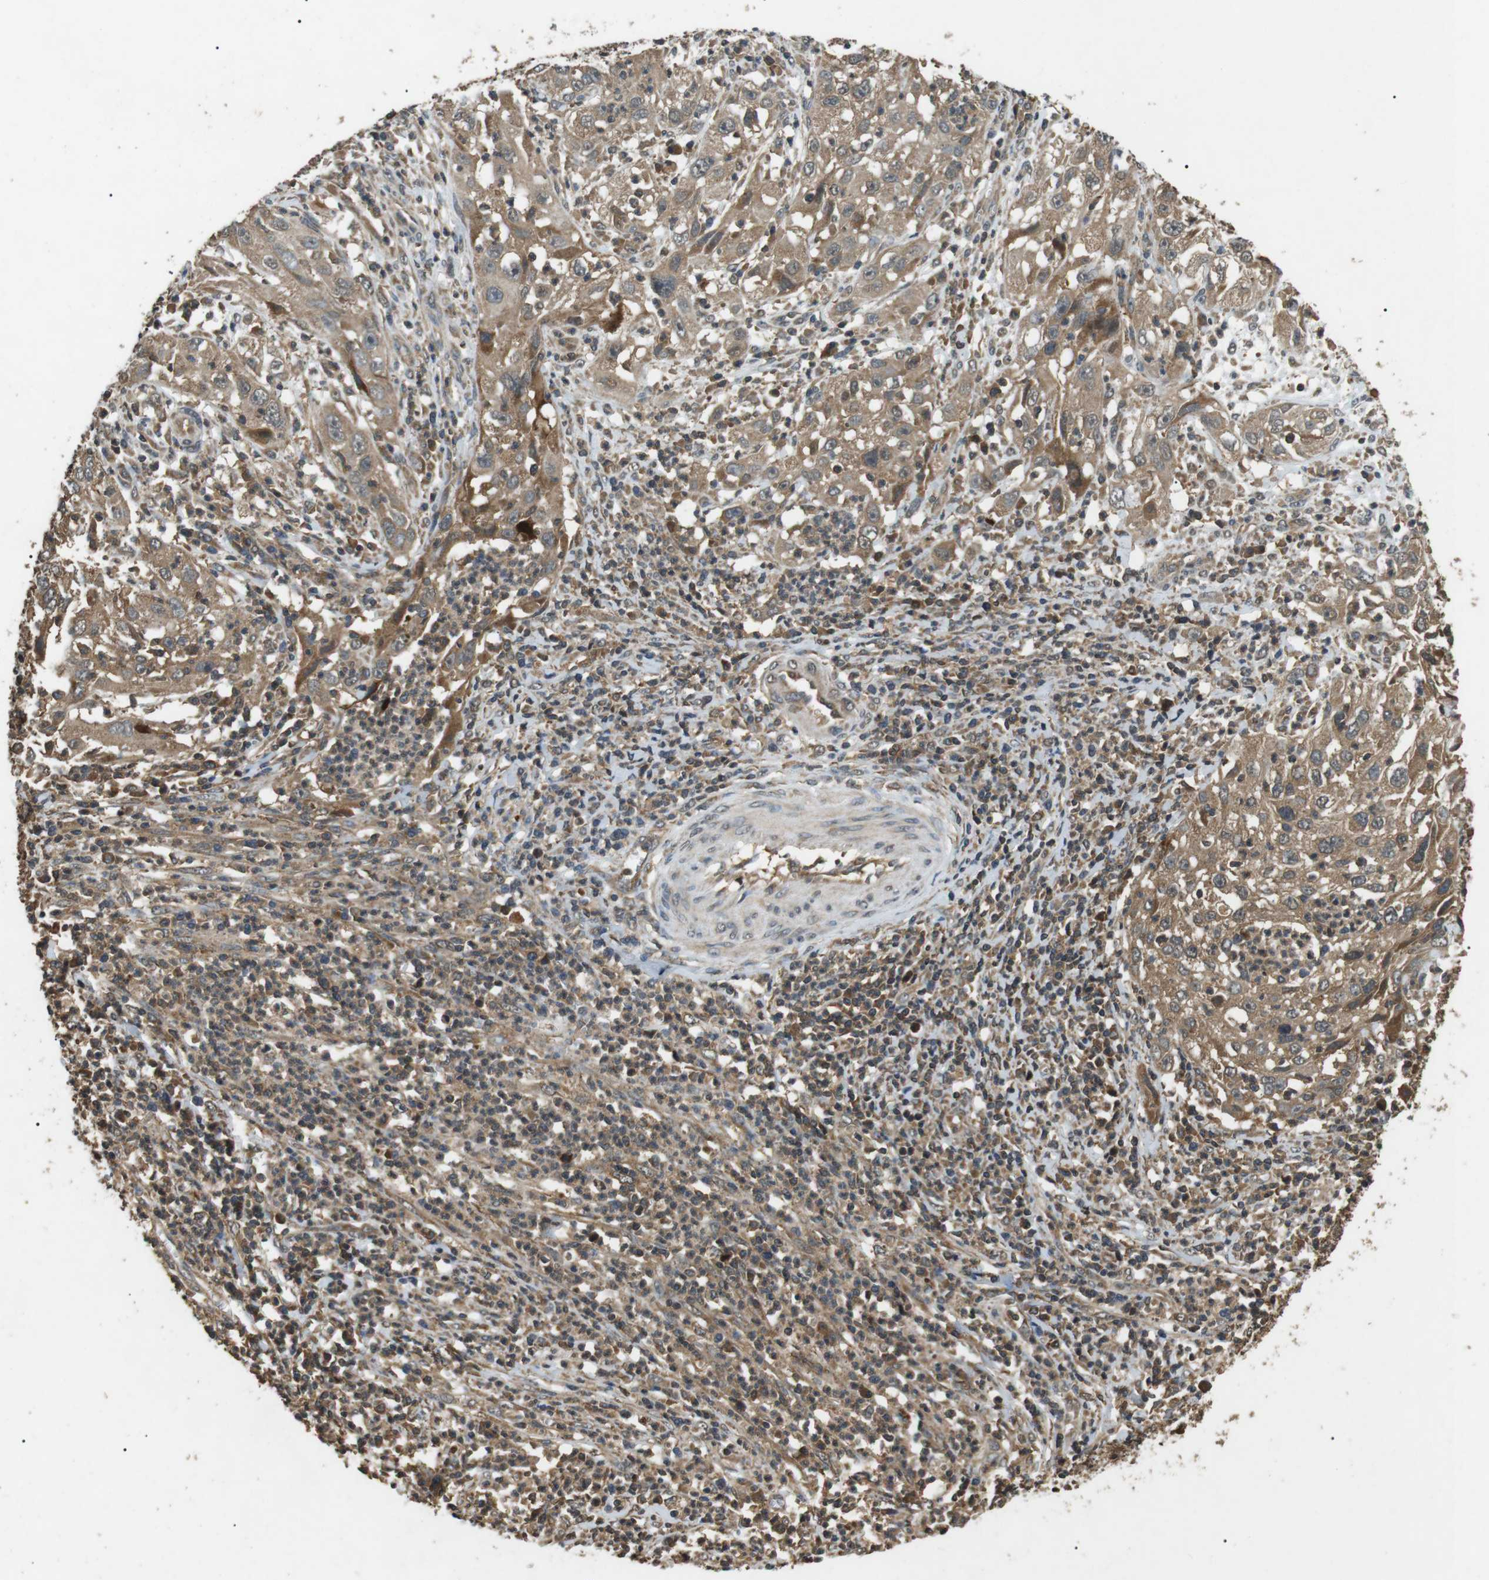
{"staining": {"intensity": "moderate", "quantity": ">75%", "location": "cytoplasmic/membranous"}, "tissue": "cervical cancer", "cell_type": "Tumor cells", "image_type": "cancer", "snomed": [{"axis": "morphology", "description": "Squamous cell carcinoma, NOS"}, {"axis": "topography", "description": "Cervix"}], "caption": "Immunohistochemistry (IHC) of cervical cancer reveals medium levels of moderate cytoplasmic/membranous expression in about >75% of tumor cells.", "gene": "TBC1D15", "patient": {"sex": "female", "age": 32}}